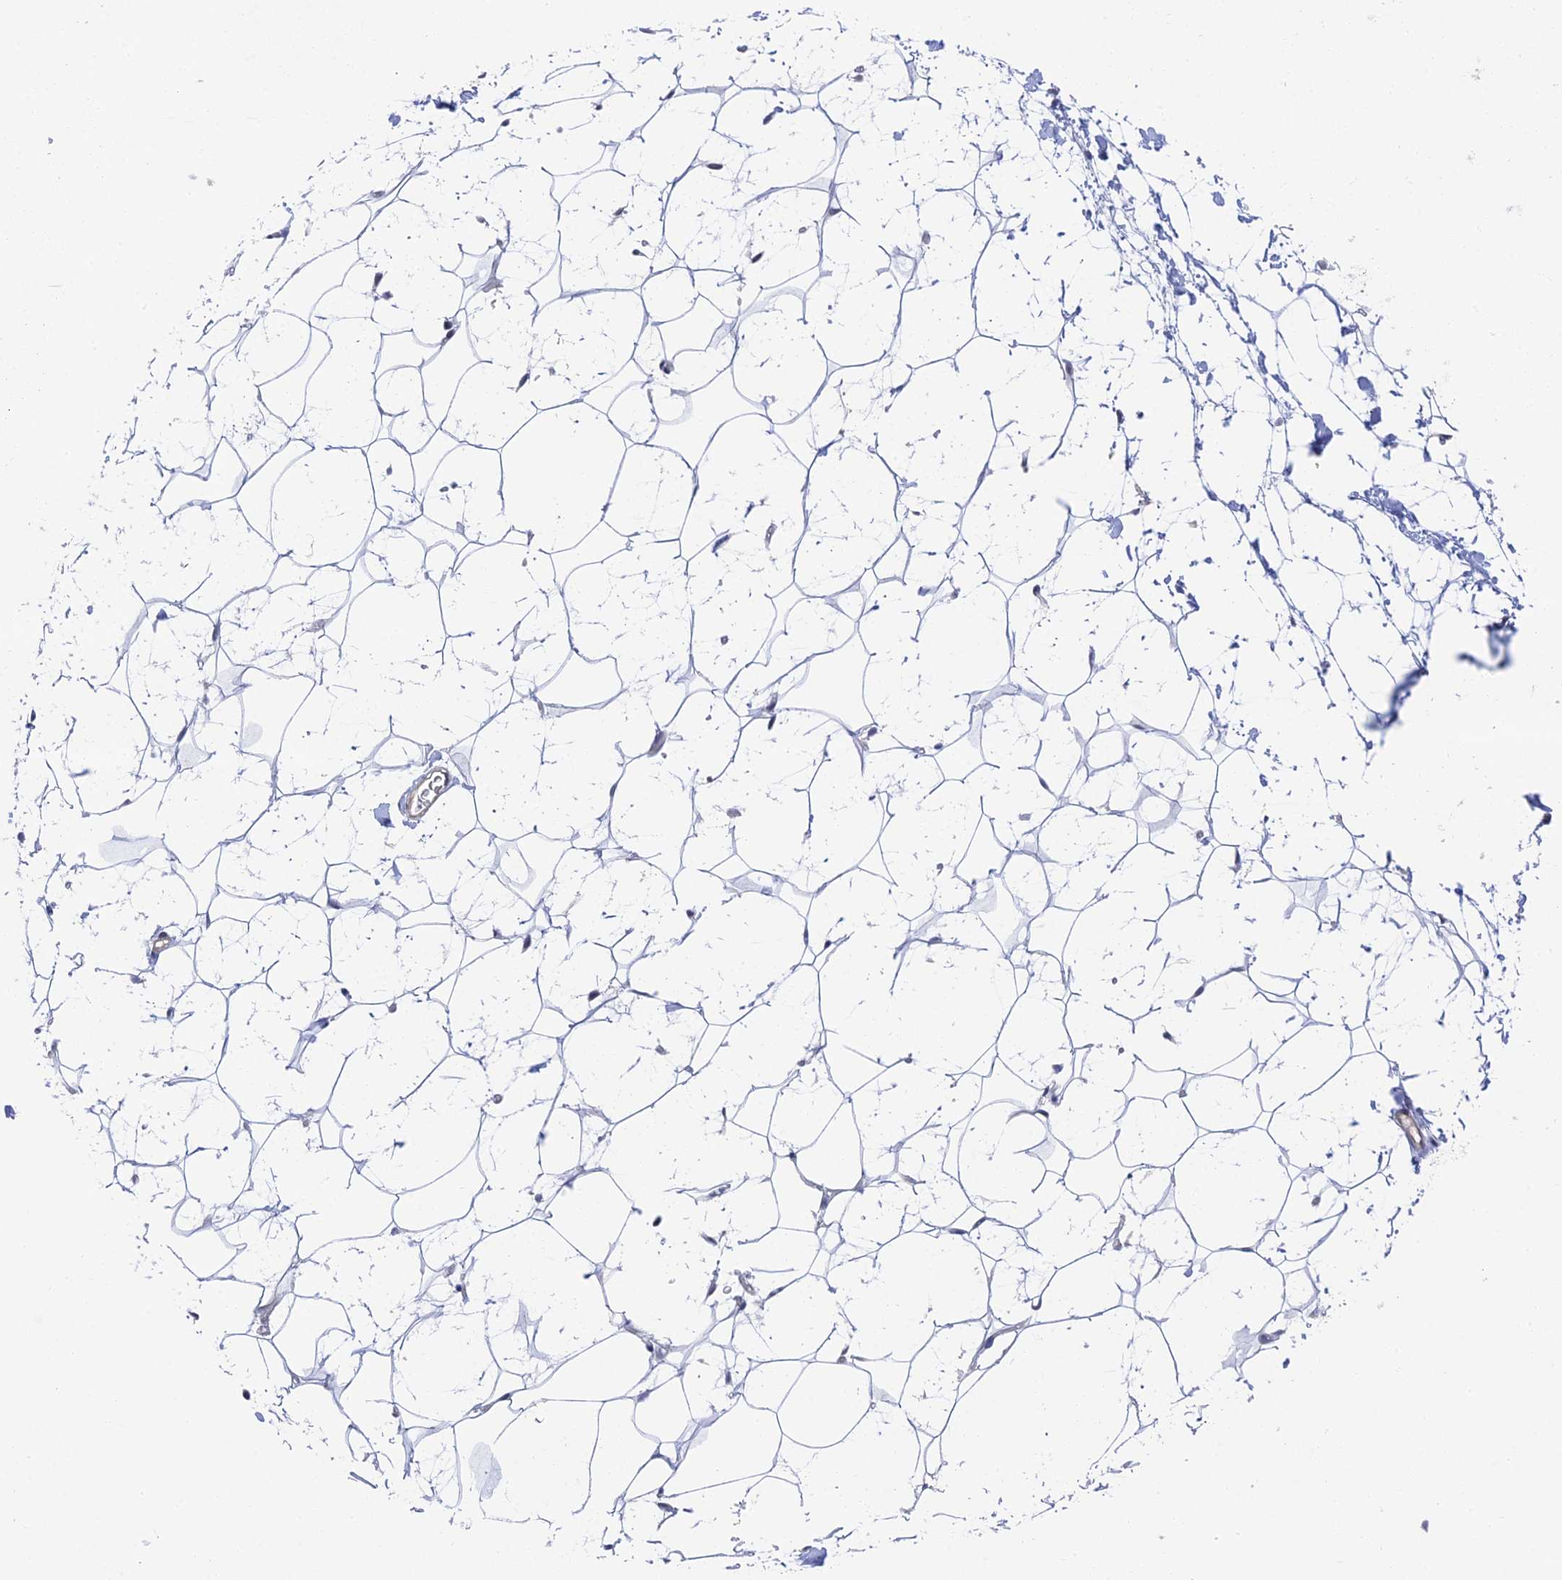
{"staining": {"intensity": "weak", "quantity": "25%-75%", "location": "nuclear"}, "tissue": "adipose tissue", "cell_type": "Adipocytes", "image_type": "normal", "snomed": [{"axis": "morphology", "description": "Normal tissue, NOS"}, {"axis": "topography", "description": "Breast"}], "caption": "A histopathology image showing weak nuclear expression in approximately 25%-75% of adipocytes in unremarkable adipose tissue, as visualized by brown immunohistochemical staining.", "gene": "NSMCE1", "patient": {"sex": "female", "age": 26}}